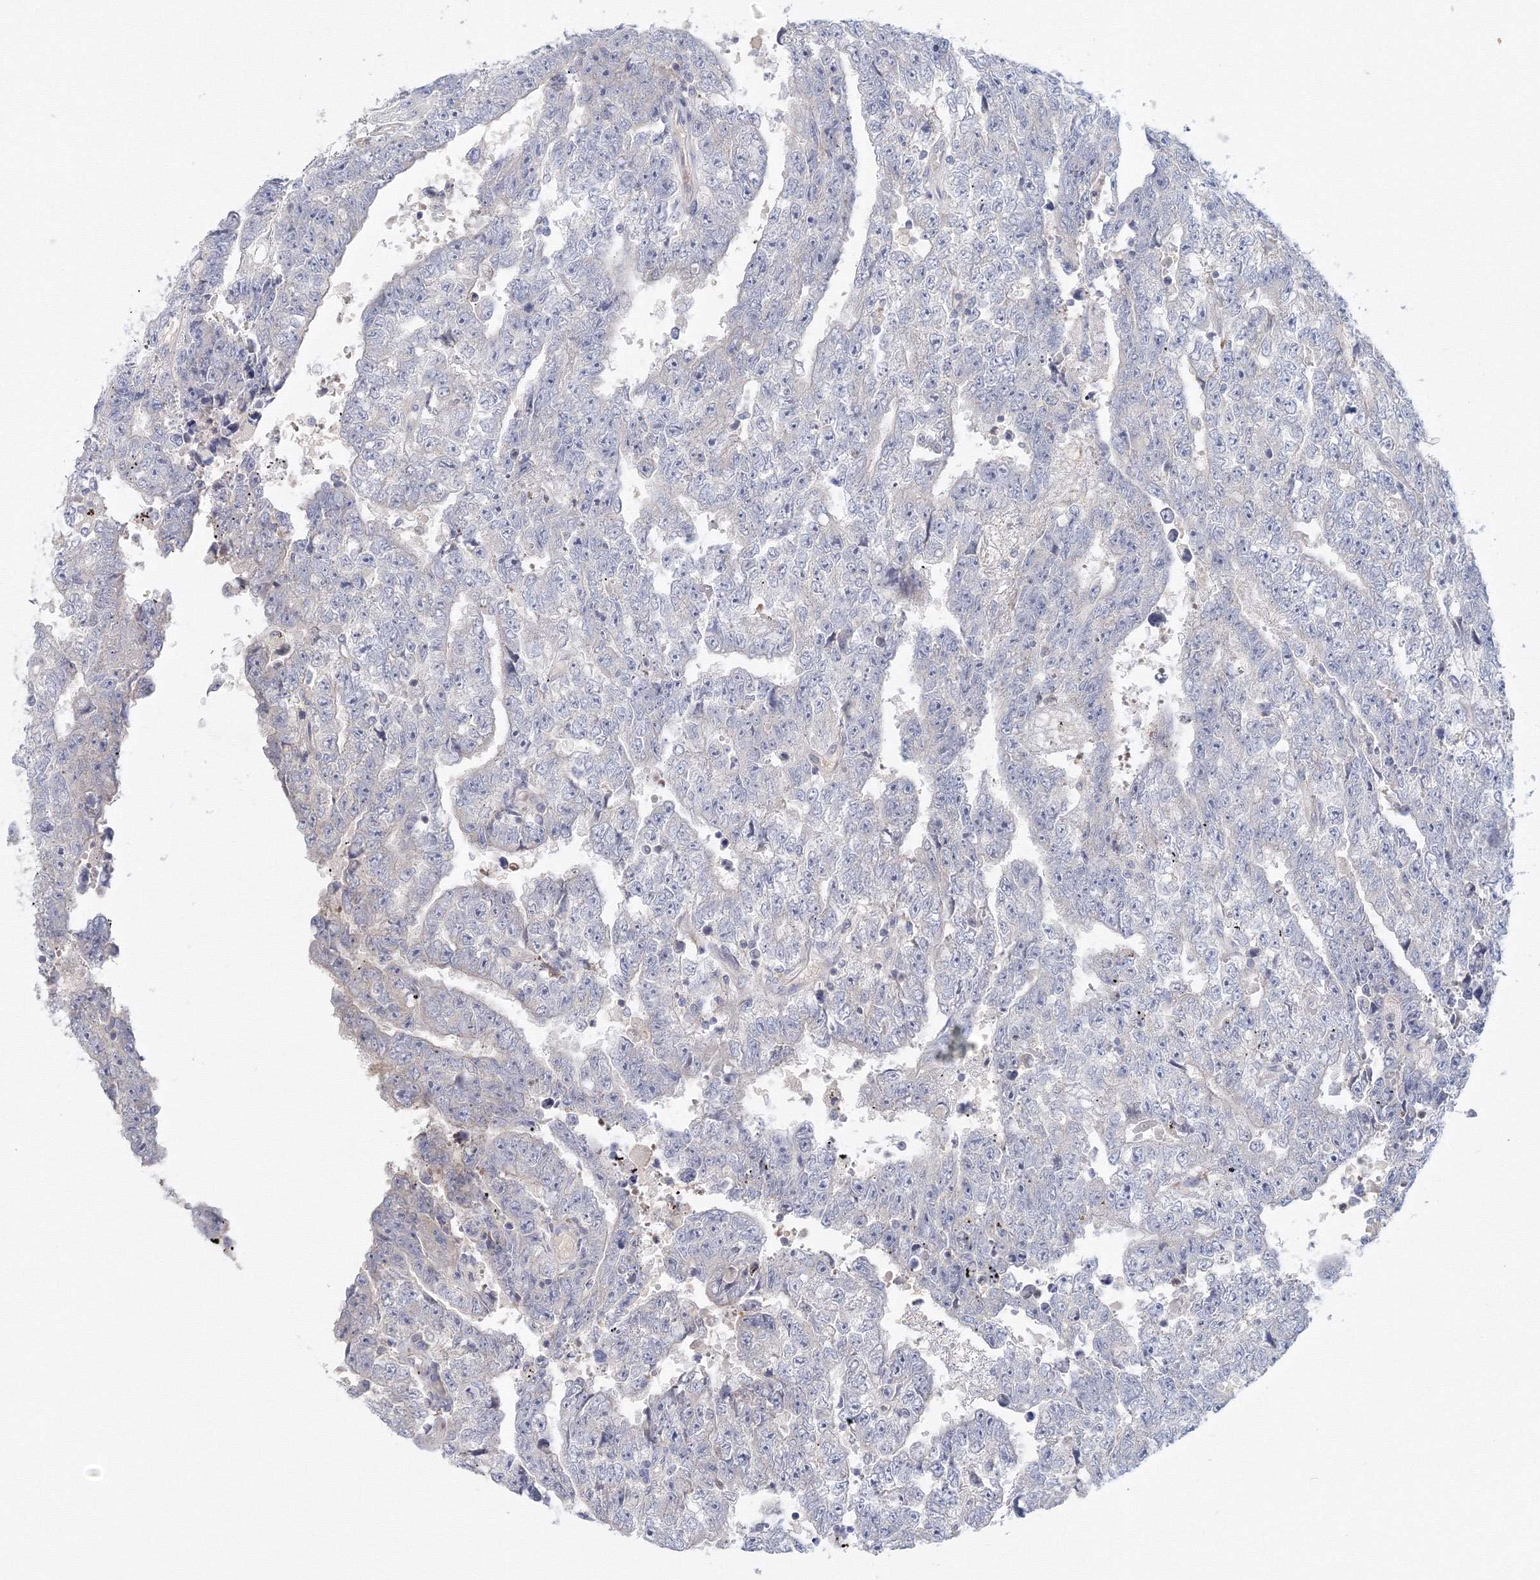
{"staining": {"intensity": "negative", "quantity": "none", "location": "none"}, "tissue": "testis cancer", "cell_type": "Tumor cells", "image_type": "cancer", "snomed": [{"axis": "morphology", "description": "Carcinoma, Embryonal, NOS"}, {"axis": "topography", "description": "Testis"}], "caption": "The micrograph exhibits no significant positivity in tumor cells of testis cancer (embryonal carcinoma).", "gene": "TACC2", "patient": {"sex": "male", "age": 25}}